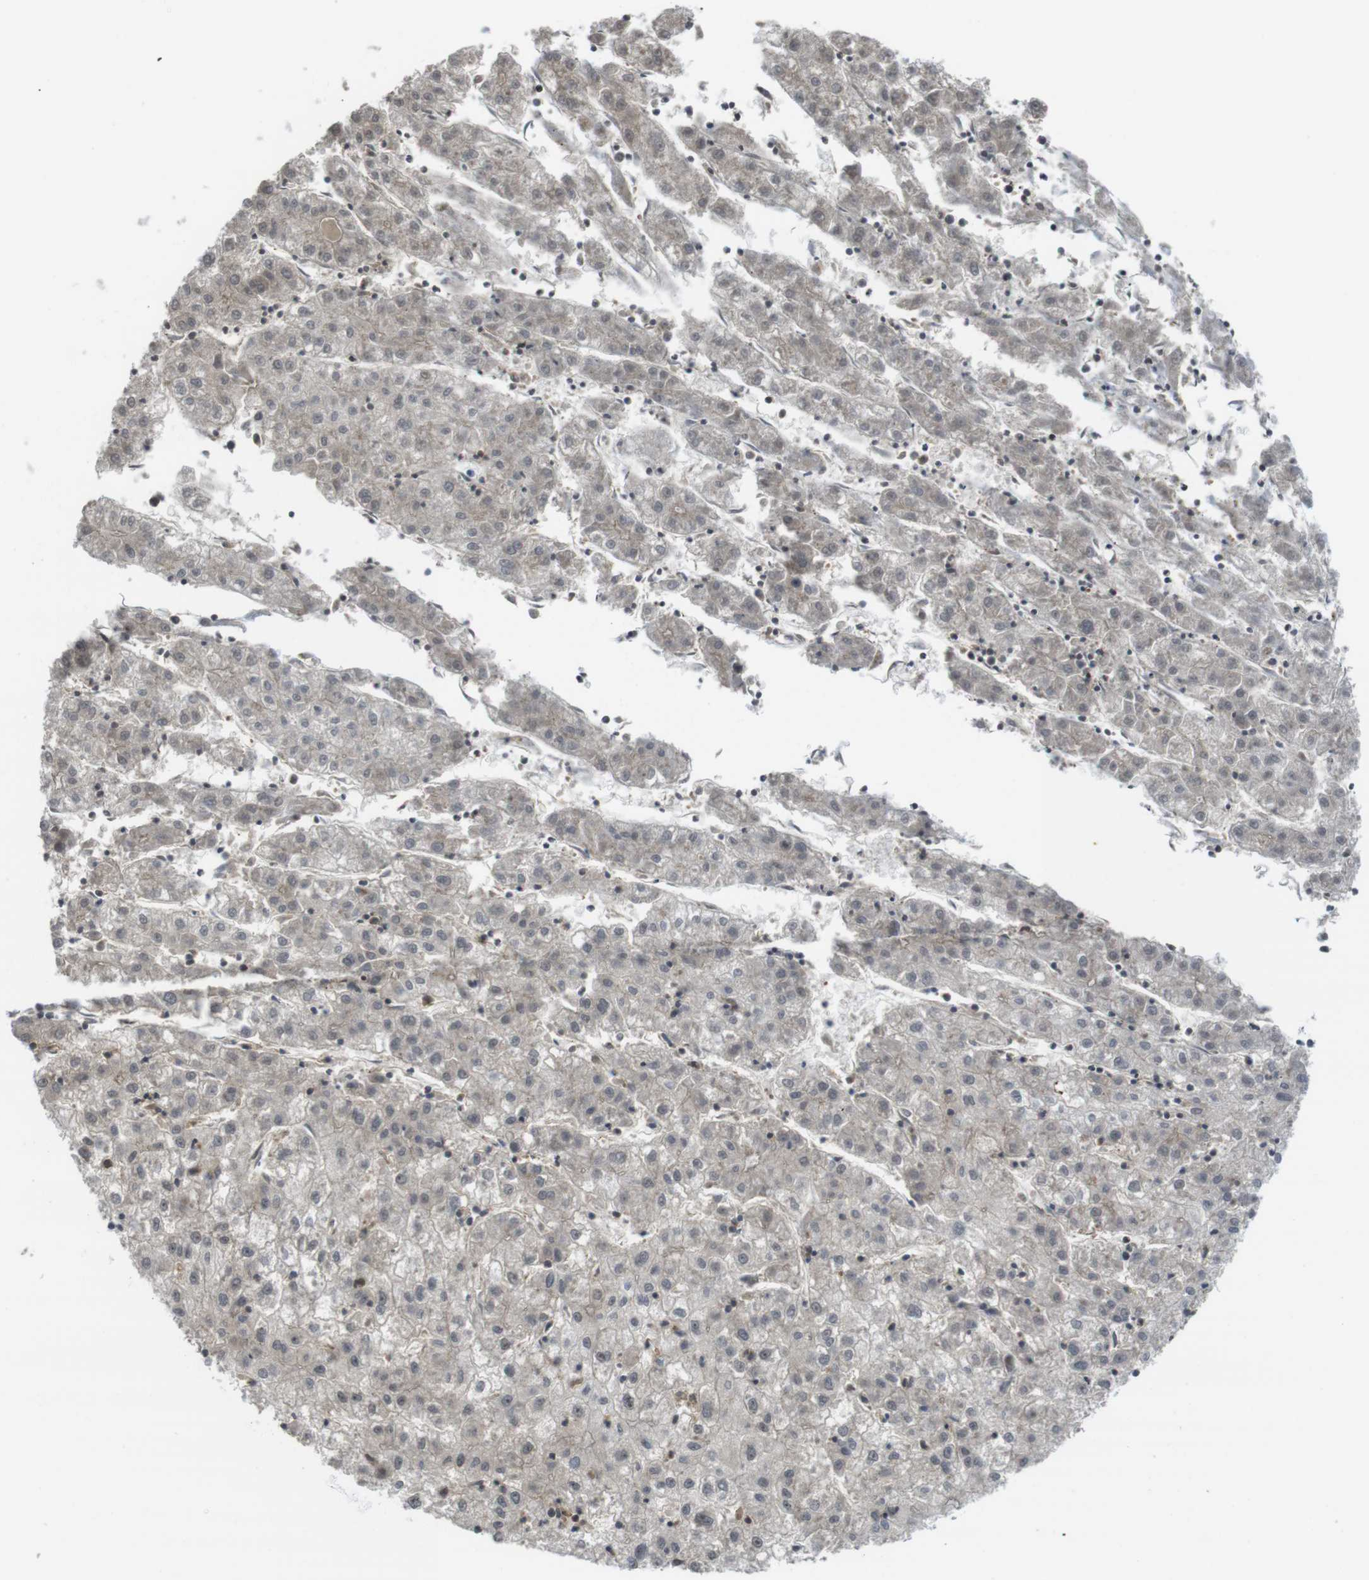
{"staining": {"intensity": "weak", "quantity": "<25%", "location": "cytoplasmic/membranous"}, "tissue": "liver cancer", "cell_type": "Tumor cells", "image_type": "cancer", "snomed": [{"axis": "morphology", "description": "Carcinoma, Hepatocellular, NOS"}, {"axis": "topography", "description": "Liver"}], "caption": "Photomicrograph shows no protein staining in tumor cells of hepatocellular carcinoma (liver) tissue.", "gene": "CC2D1A", "patient": {"sex": "male", "age": 72}}